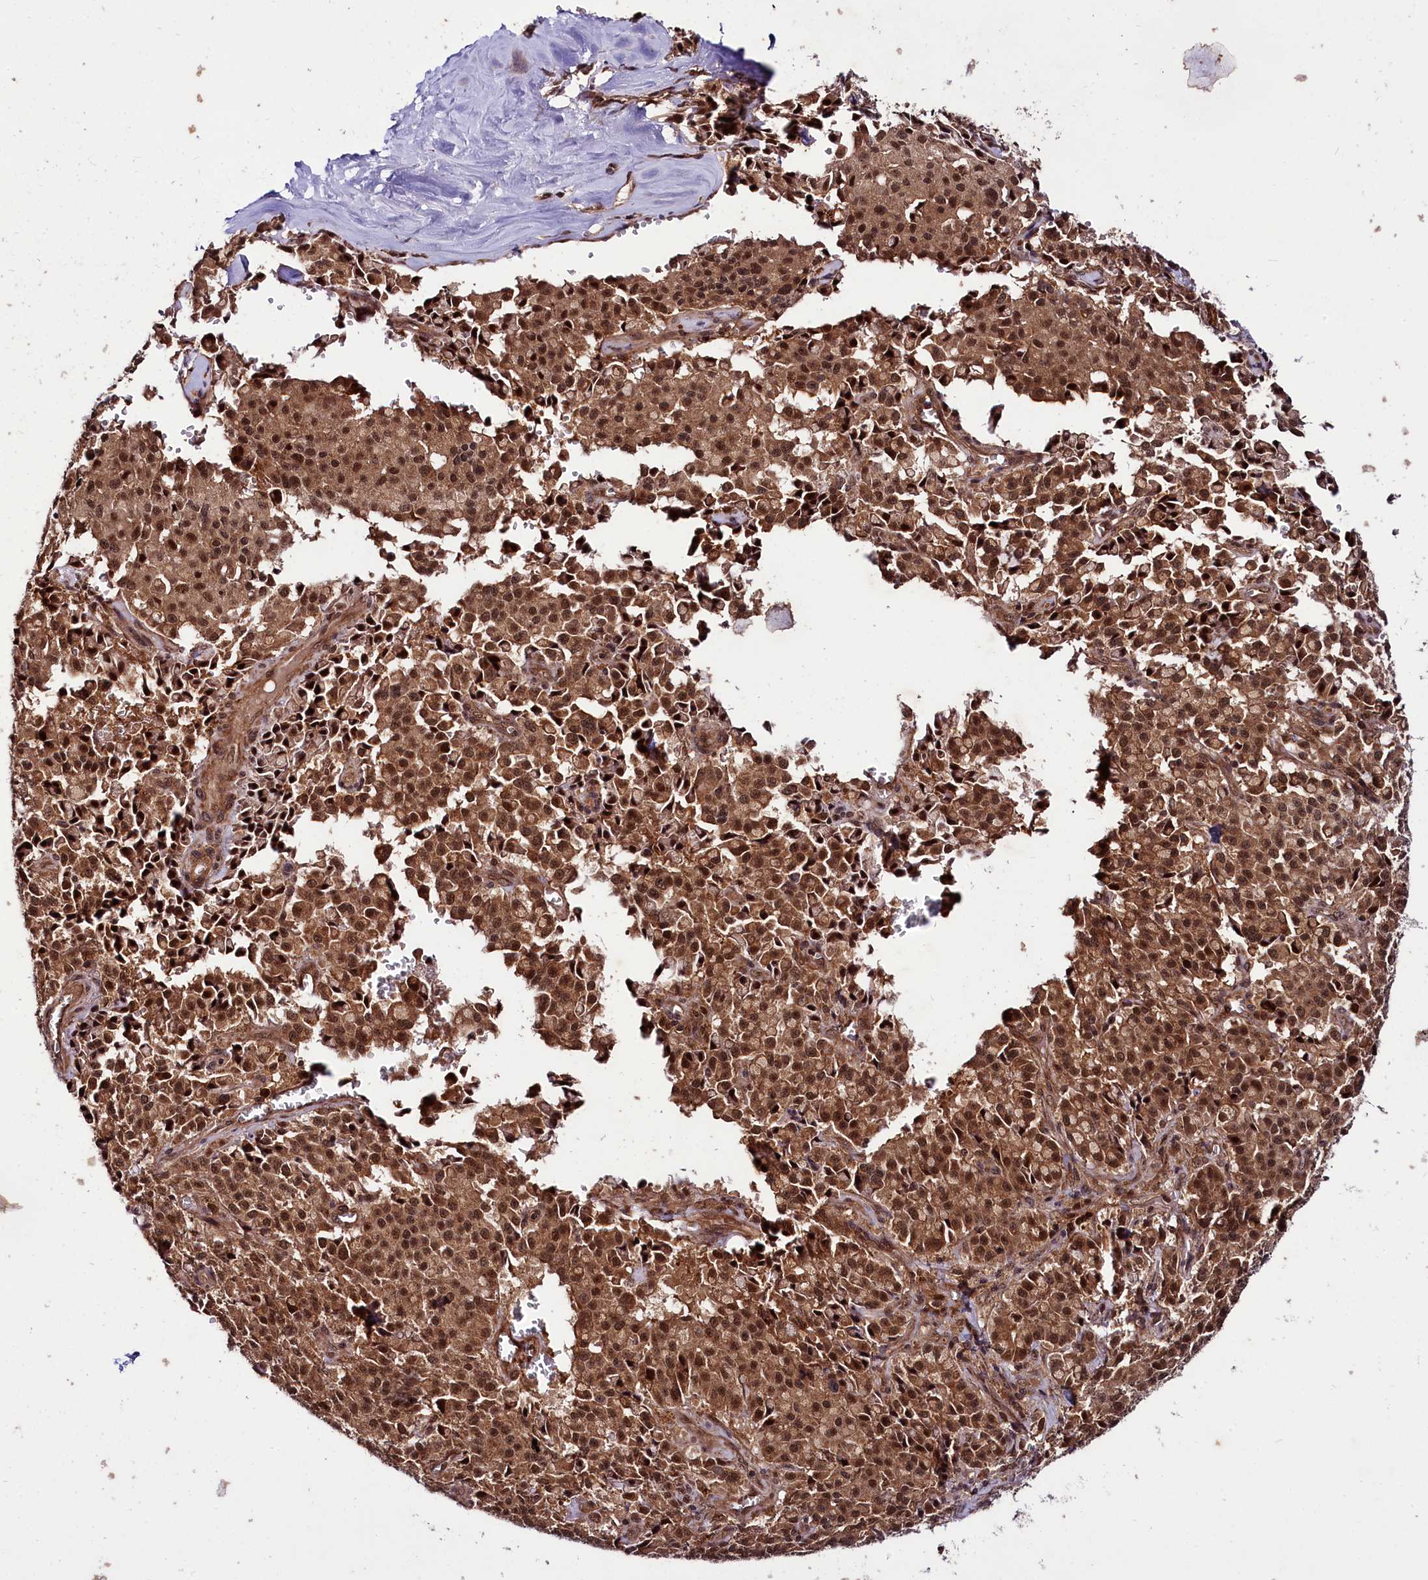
{"staining": {"intensity": "strong", "quantity": ">75%", "location": "cytoplasmic/membranous,nuclear"}, "tissue": "pancreatic cancer", "cell_type": "Tumor cells", "image_type": "cancer", "snomed": [{"axis": "morphology", "description": "Adenocarcinoma, NOS"}, {"axis": "topography", "description": "Pancreas"}], "caption": "A brown stain highlights strong cytoplasmic/membranous and nuclear positivity of a protein in pancreatic cancer tumor cells.", "gene": "UBE3A", "patient": {"sex": "male", "age": 65}}